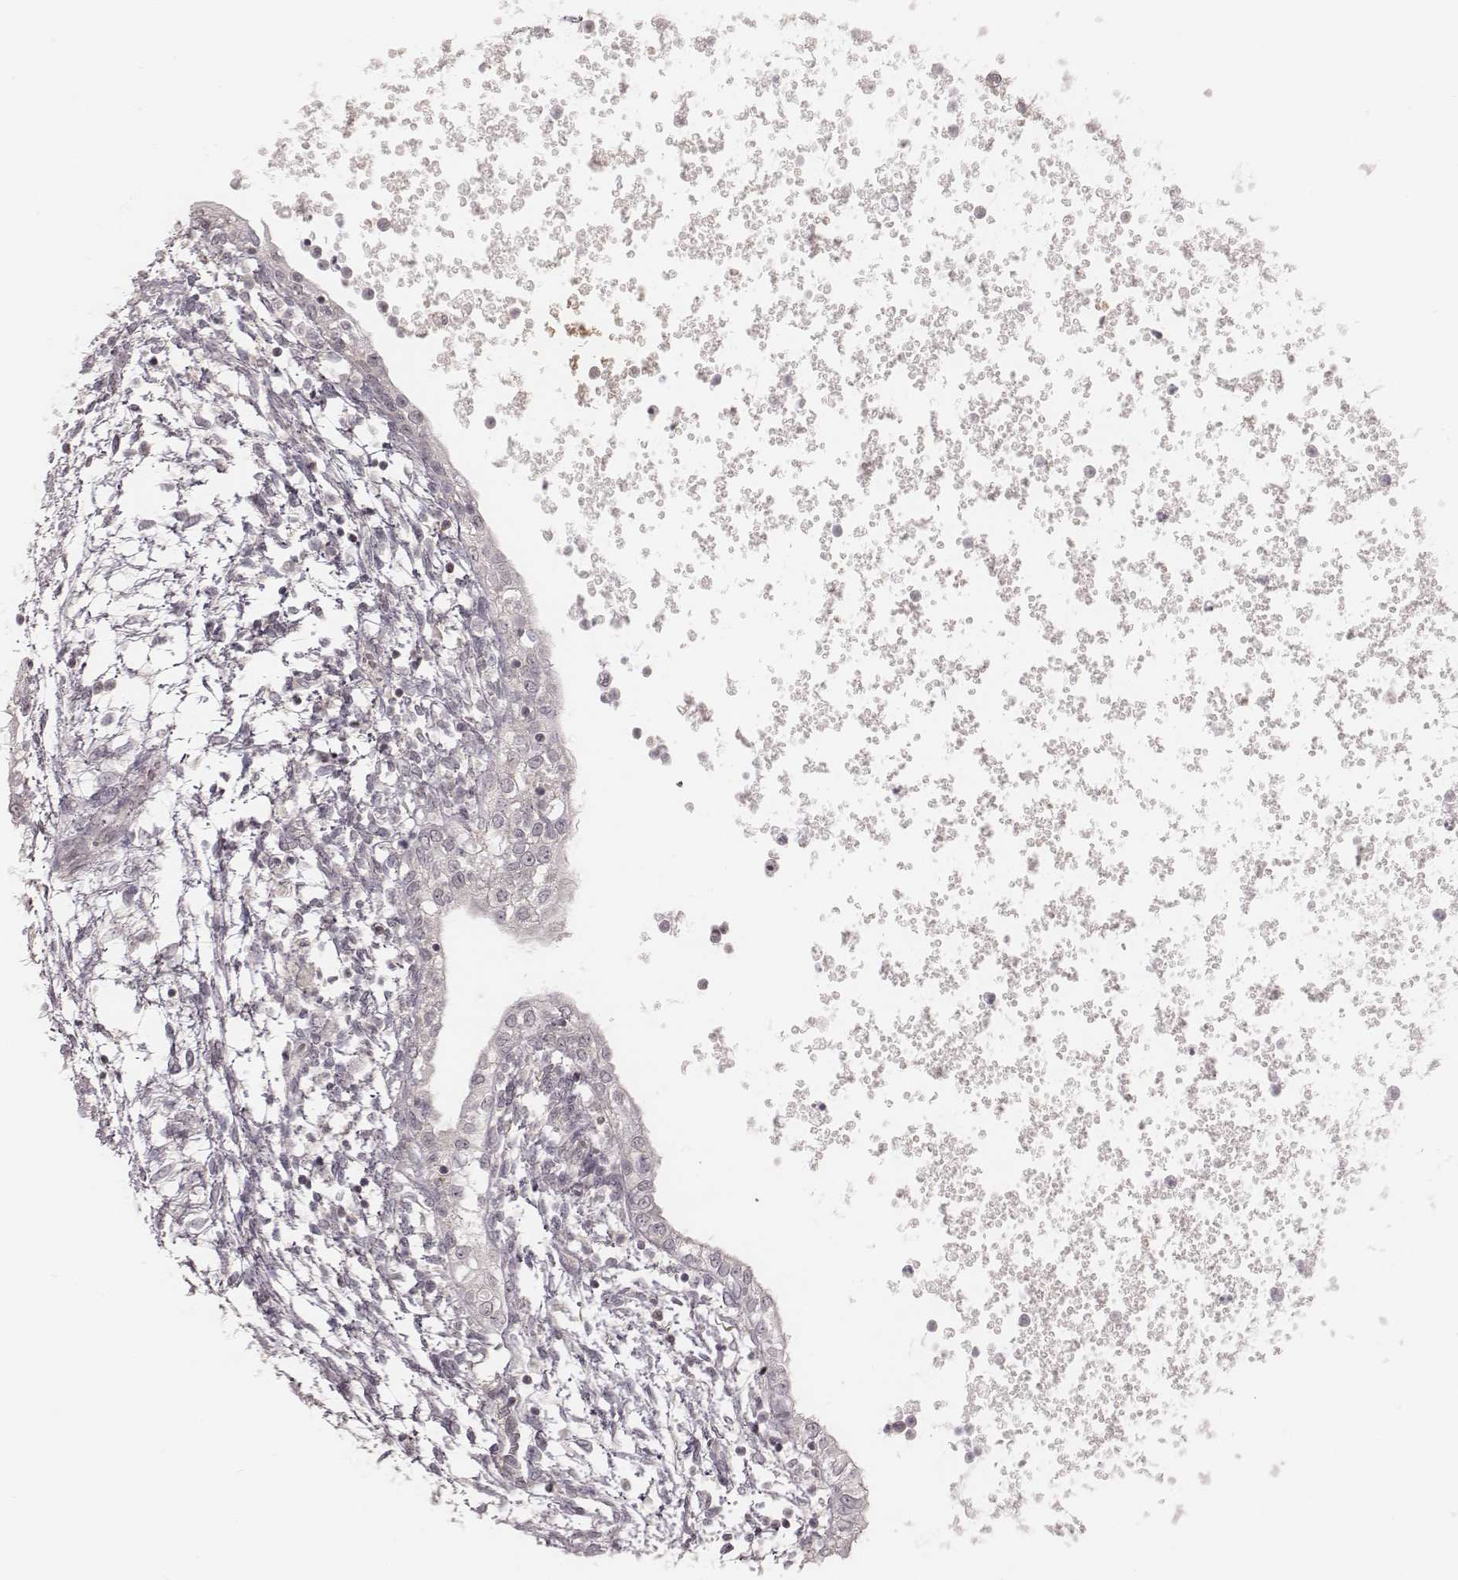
{"staining": {"intensity": "negative", "quantity": "none", "location": "none"}, "tissue": "testis cancer", "cell_type": "Tumor cells", "image_type": "cancer", "snomed": [{"axis": "morphology", "description": "Carcinoma, Embryonal, NOS"}, {"axis": "topography", "description": "Testis"}], "caption": "The photomicrograph shows no staining of tumor cells in testis embryonal carcinoma.", "gene": "ACACB", "patient": {"sex": "male", "age": 37}}